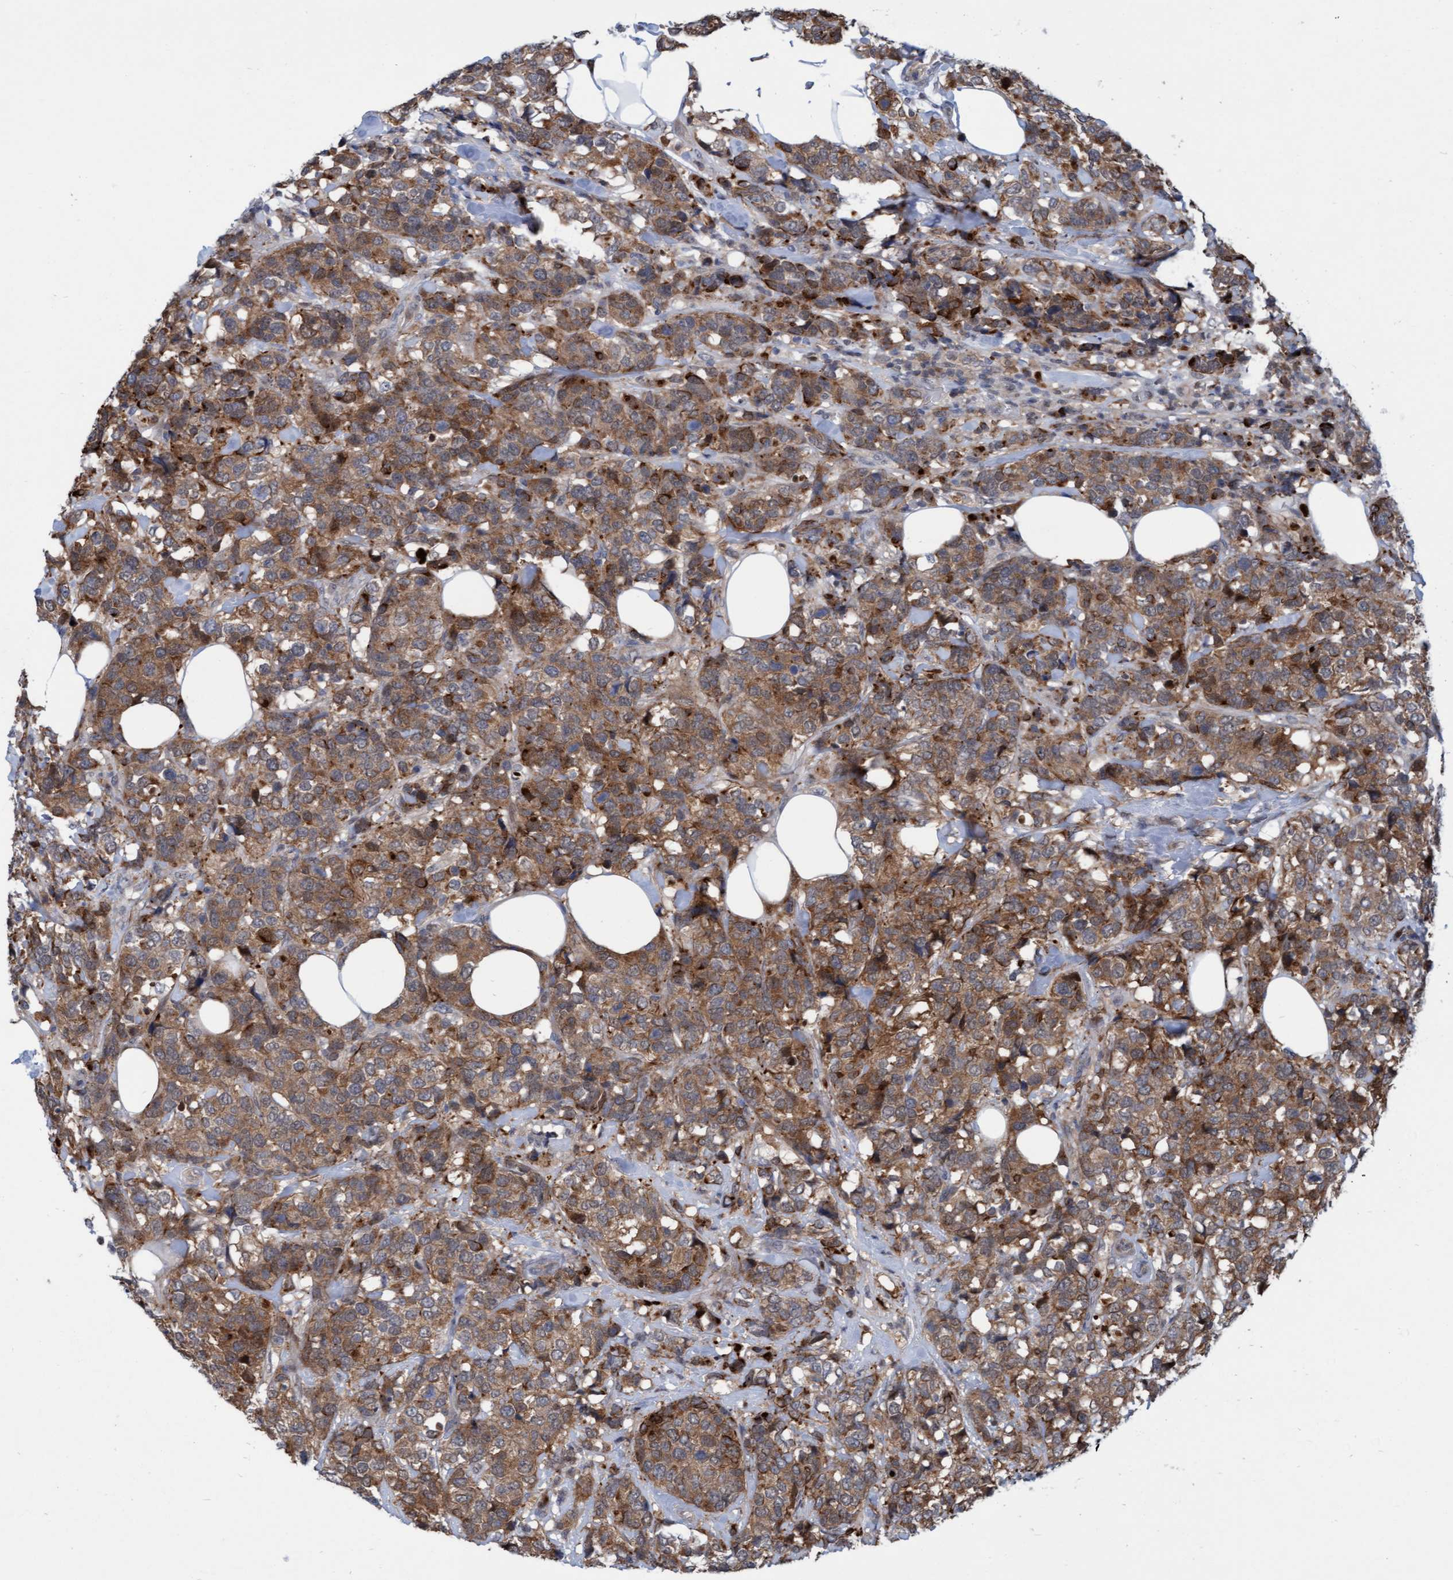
{"staining": {"intensity": "moderate", "quantity": ">75%", "location": "cytoplasmic/membranous"}, "tissue": "breast cancer", "cell_type": "Tumor cells", "image_type": "cancer", "snomed": [{"axis": "morphology", "description": "Lobular carcinoma"}, {"axis": "topography", "description": "Breast"}], "caption": "Protein expression analysis of breast cancer (lobular carcinoma) demonstrates moderate cytoplasmic/membranous staining in approximately >75% of tumor cells.", "gene": "RAP1GAP2", "patient": {"sex": "female", "age": 59}}